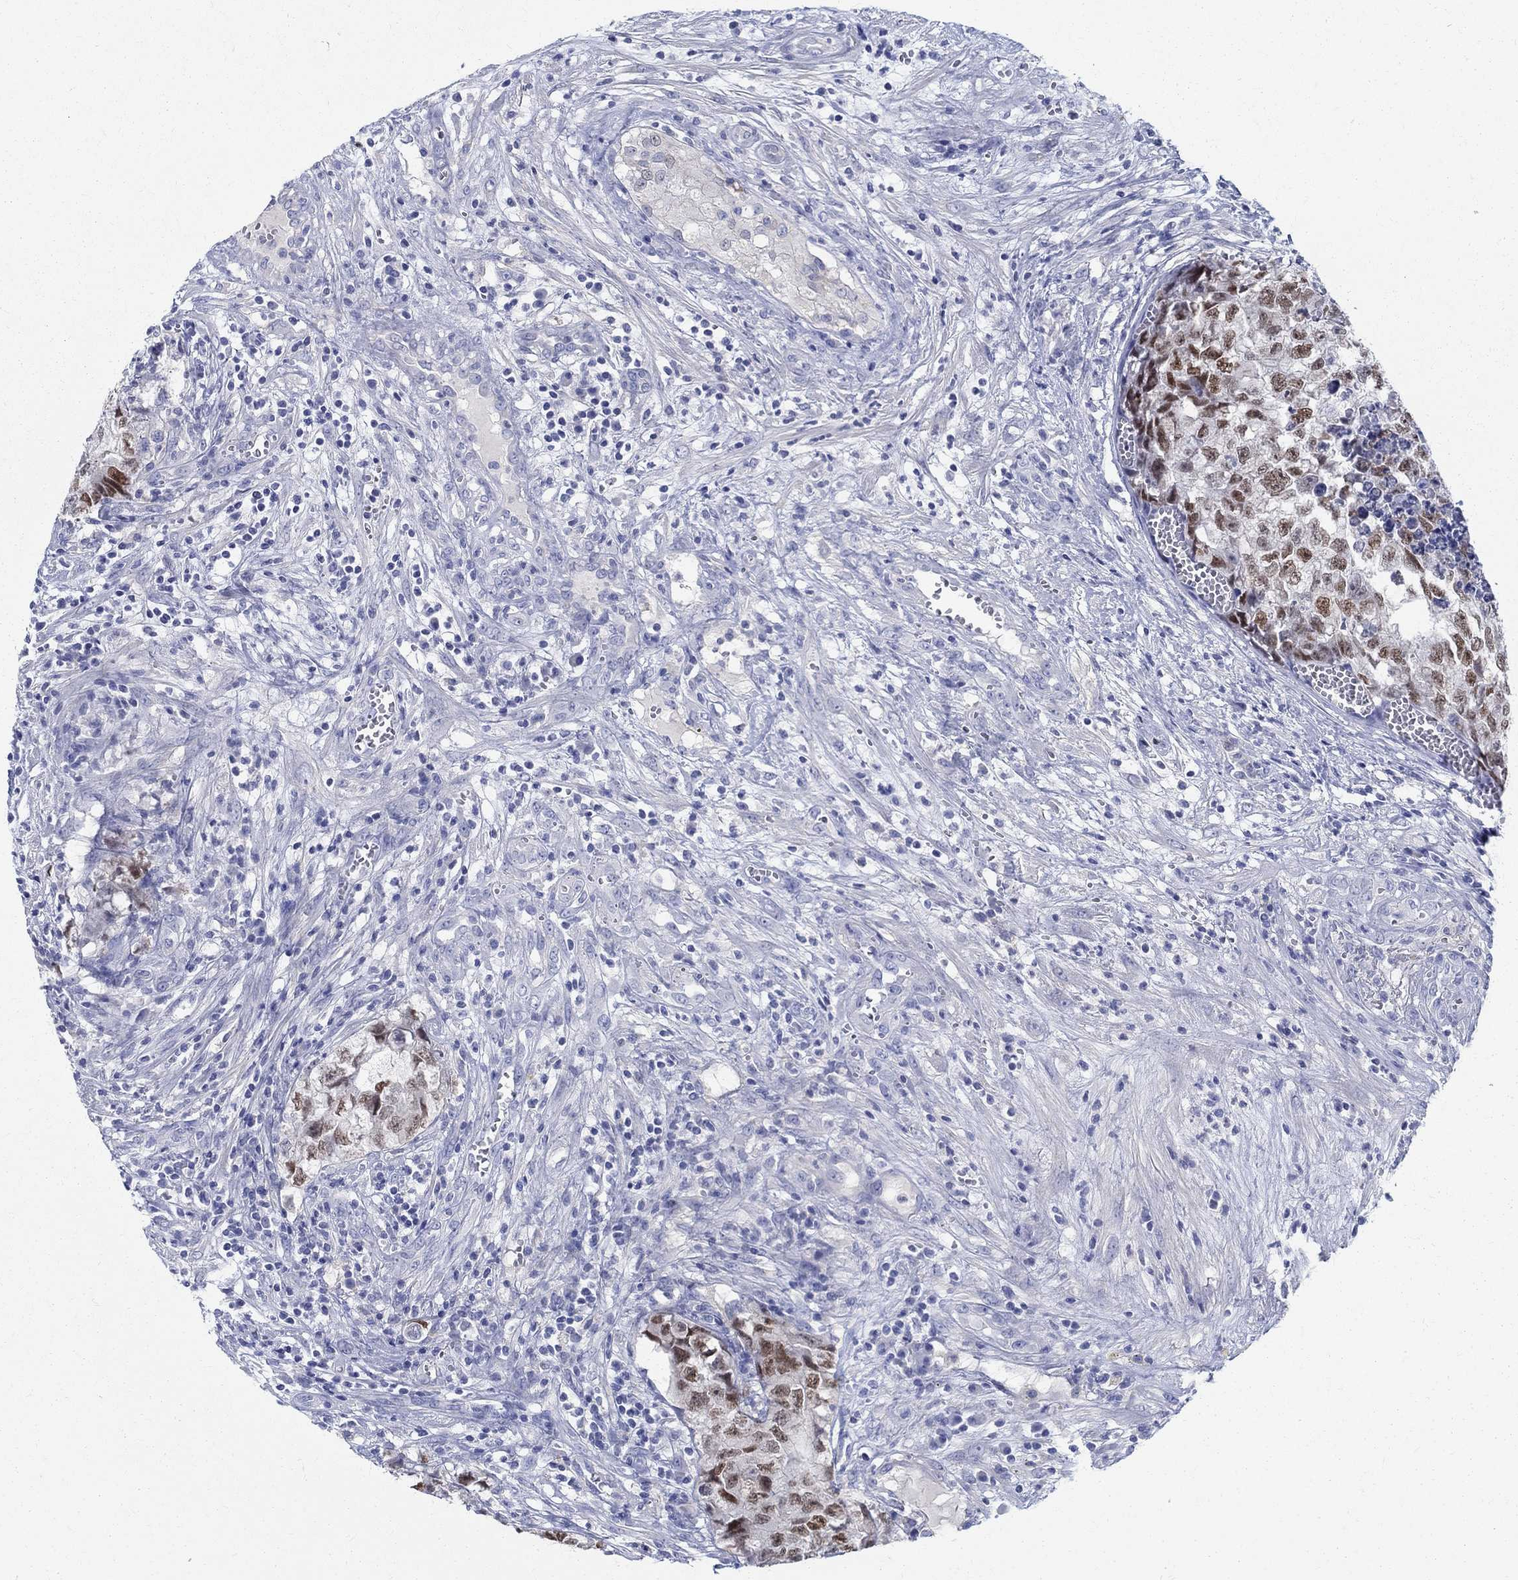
{"staining": {"intensity": "strong", "quantity": "25%-75%", "location": "nuclear"}, "tissue": "testis cancer", "cell_type": "Tumor cells", "image_type": "cancer", "snomed": [{"axis": "morphology", "description": "Seminoma, NOS"}, {"axis": "morphology", "description": "Carcinoma, Embryonal, NOS"}, {"axis": "topography", "description": "Testis"}], "caption": "Immunohistochemistry of human testis cancer (seminoma) reveals high levels of strong nuclear positivity in about 25%-75% of tumor cells.", "gene": "SOX2", "patient": {"sex": "male", "age": 22}}